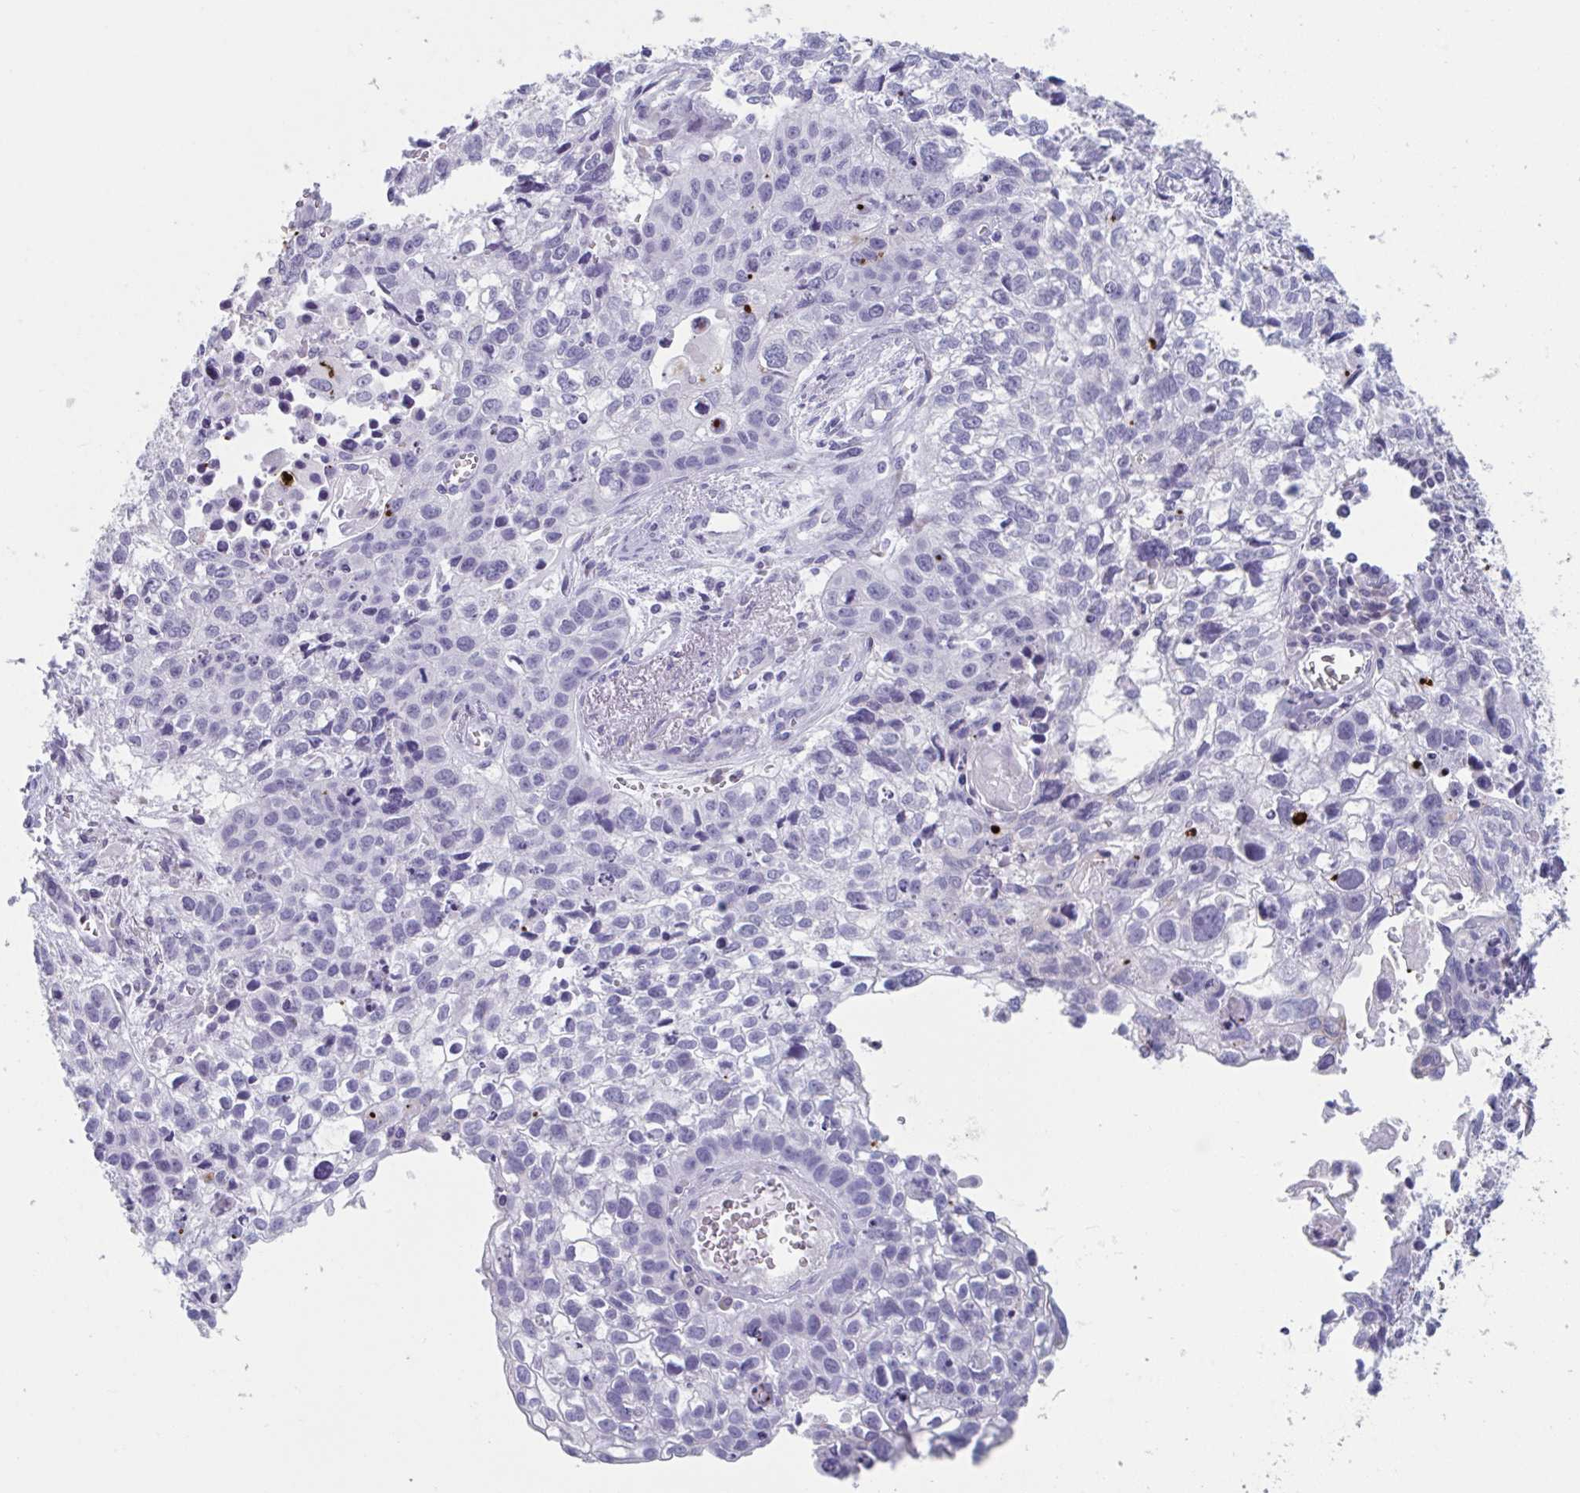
{"staining": {"intensity": "negative", "quantity": "none", "location": "none"}, "tissue": "lung cancer", "cell_type": "Tumor cells", "image_type": "cancer", "snomed": [{"axis": "morphology", "description": "Squamous cell carcinoma, NOS"}, {"axis": "topography", "description": "Lung"}], "caption": "The photomicrograph exhibits no staining of tumor cells in squamous cell carcinoma (lung). (DAB immunohistochemistry with hematoxylin counter stain).", "gene": "HSD11B2", "patient": {"sex": "male", "age": 74}}